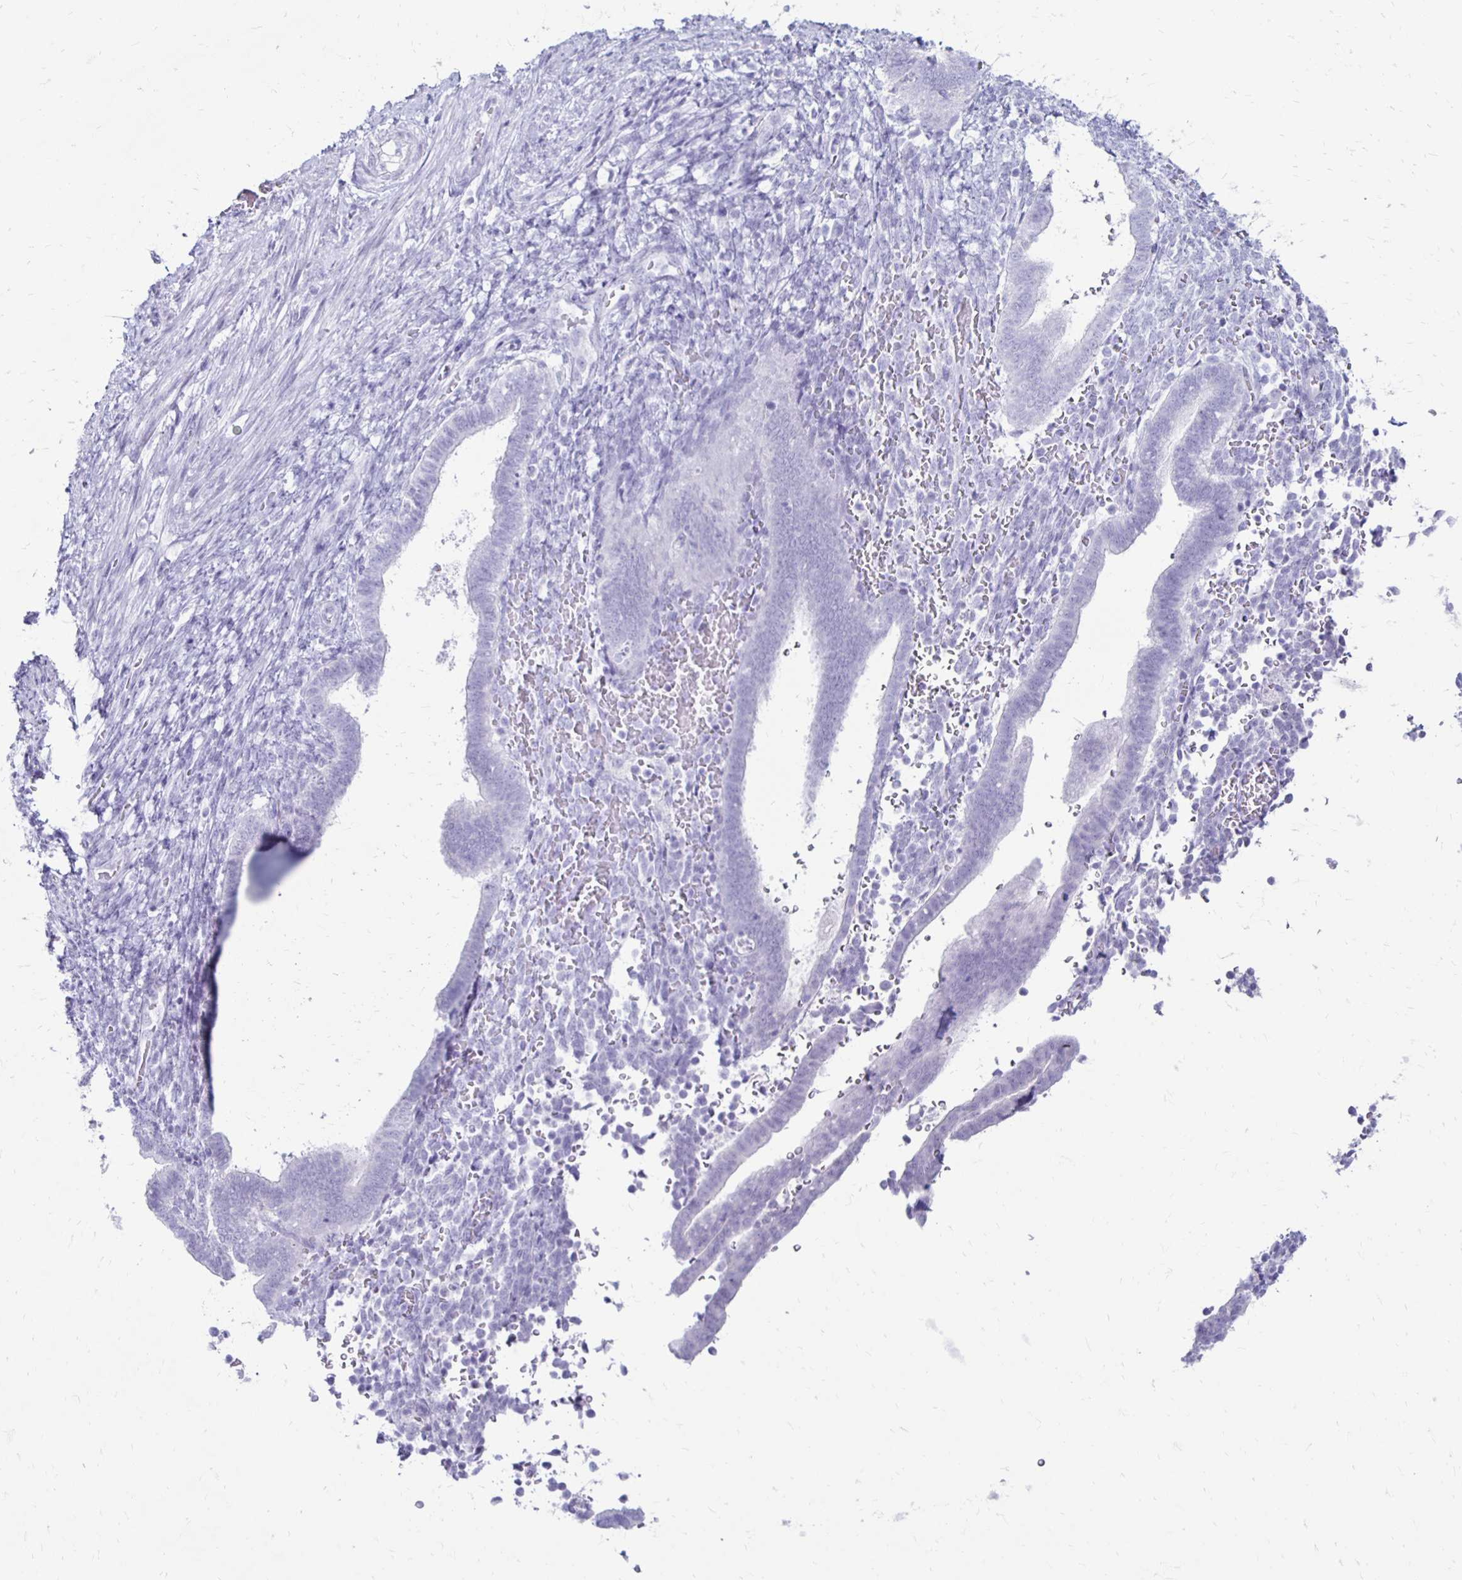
{"staining": {"intensity": "negative", "quantity": "none", "location": "none"}, "tissue": "endometrium", "cell_type": "Cells in endometrial stroma", "image_type": "normal", "snomed": [{"axis": "morphology", "description": "Normal tissue, NOS"}, {"axis": "topography", "description": "Endometrium"}], "caption": "This is a photomicrograph of IHC staining of unremarkable endometrium, which shows no expression in cells in endometrial stroma.", "gene": "RYR1", "patient": {"sex": "female", "age": 34}}